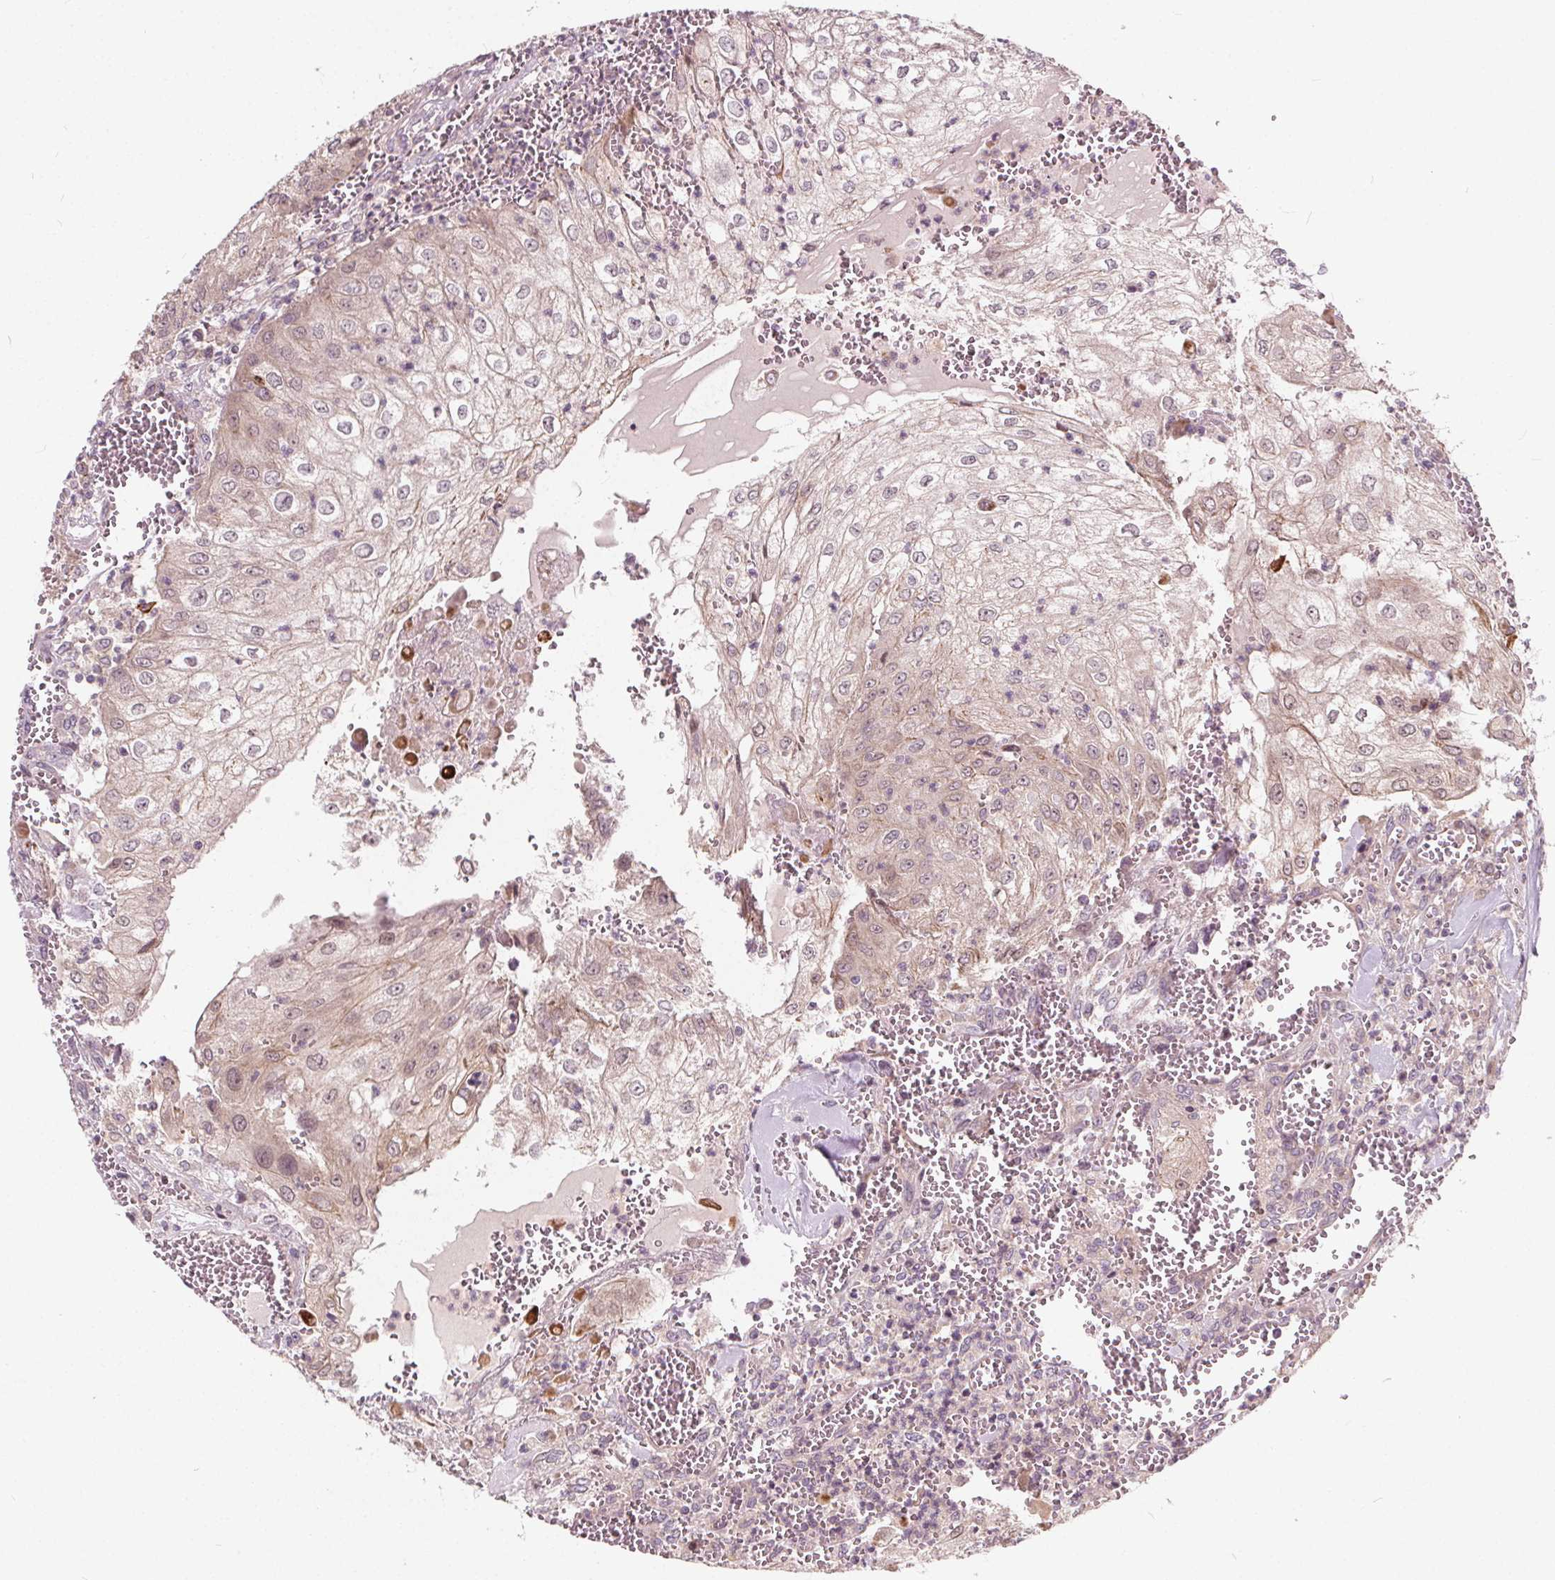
{"staining": {"intensity": "negative", "quantity": "none", "location": "none"}, "tissue": "urothelial cancer", "cell_type": "Tumor cells", "image_type": "cancer", "snomed": [{"axis": "morphology", "description": "Urothelial carcinoma, High grade"}, {"axis": "topography", "description": "Urinary bladder"}], "caption": "Micrograph shows no protein positivity in tumor cells of high-grade urothelial carcinoma tissue.", "gene": "INPP5E", "patient": {"sex": "male", "age": 62}}